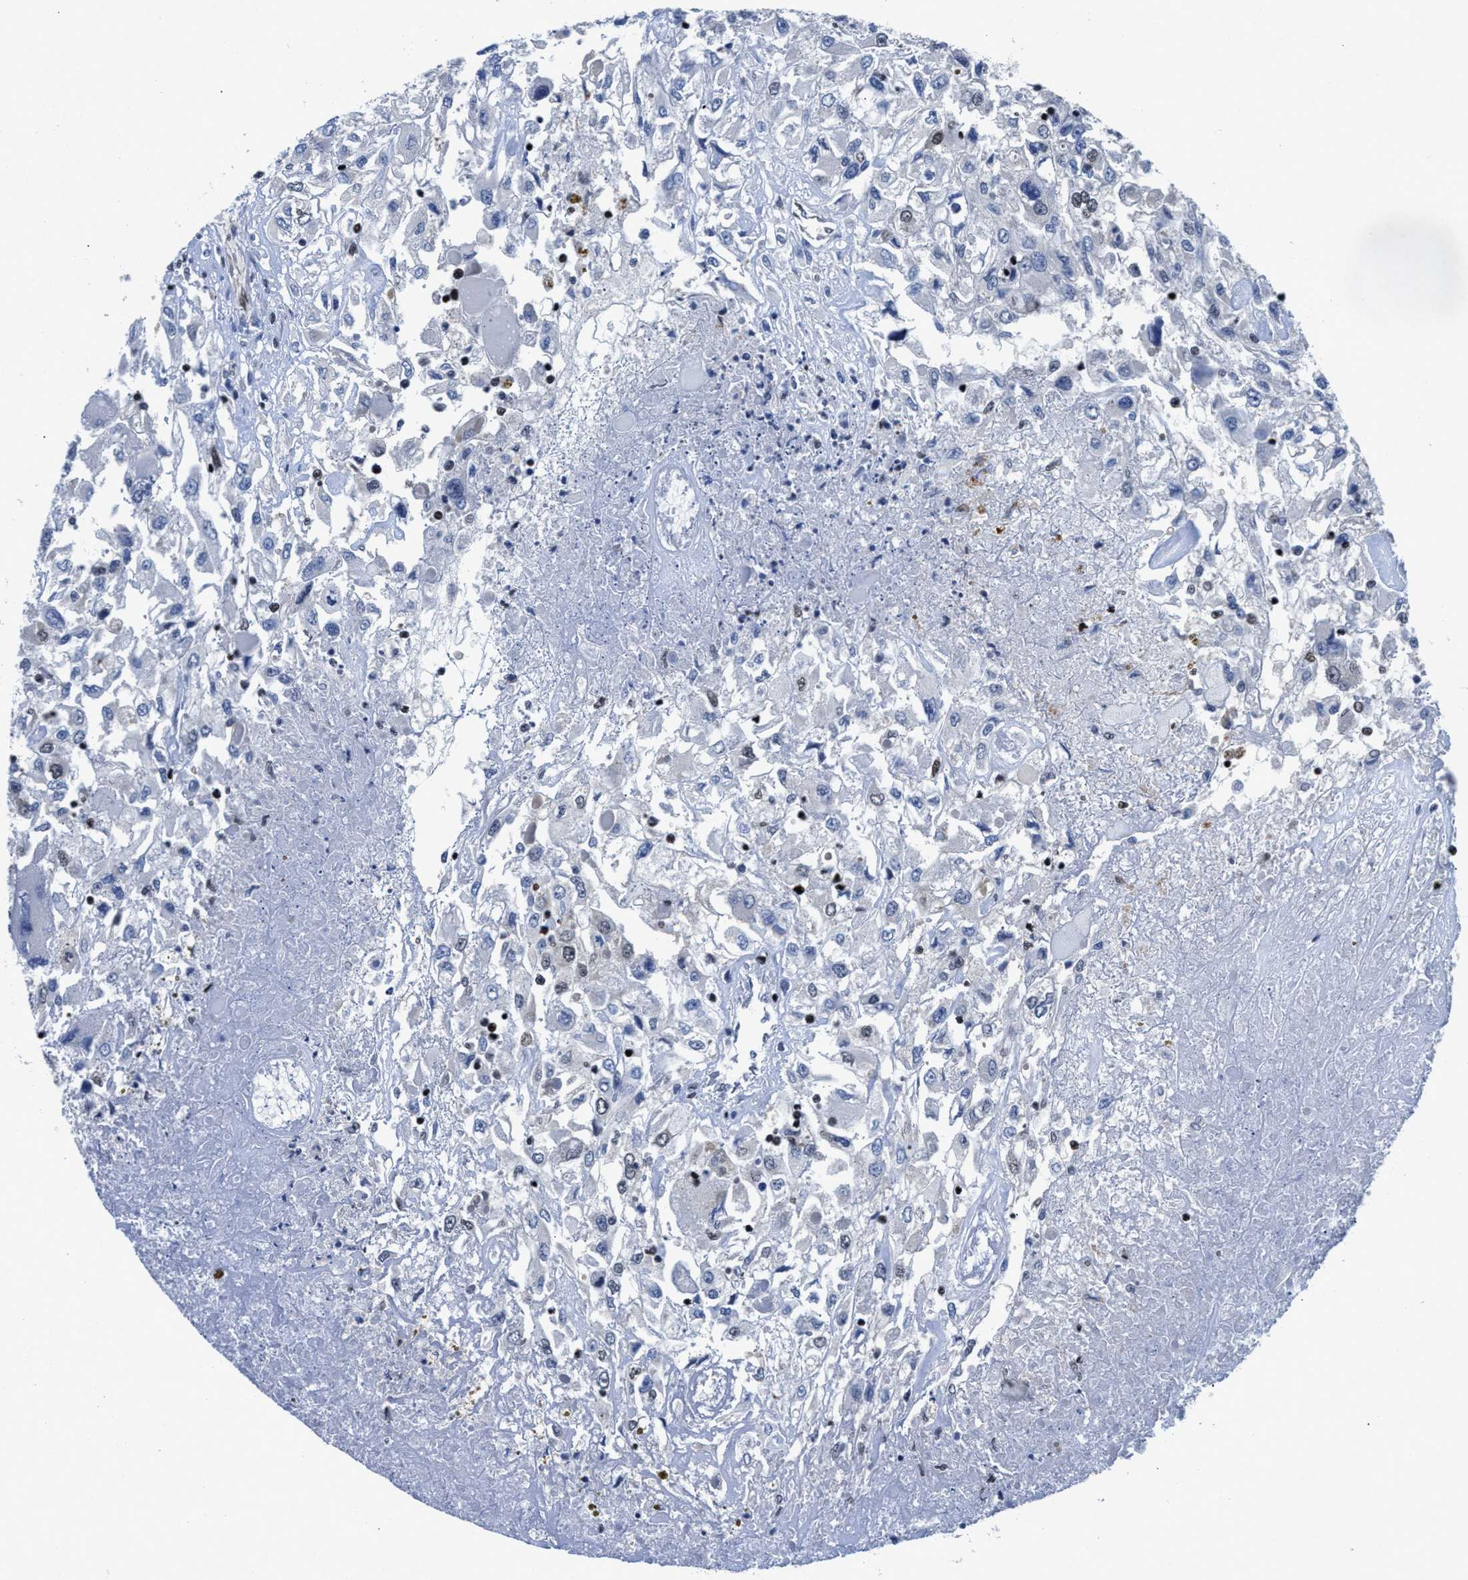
{"staining": {"intensity": "weak", "quantity": "<25%", "location": "nuclear"}, "tissue": "renal cancer", "cell_type": "Tumor cells", "image_type": "cancer", "snomed": [{"axis": "morphology", "description": "Adenocarcinoma, NOS"}, {"axis": "topography", "description": "Kidney"}], "caption": "High magnification brightfield microscopy of renal cancer stained with DAB (3,3'-diaminobenzidine) (brown) and counterstained with hematoxylin (blue): tumor cells show no significant expression.", "gene": "WDR81", "patient": {"sex": "female", "age": 52}}